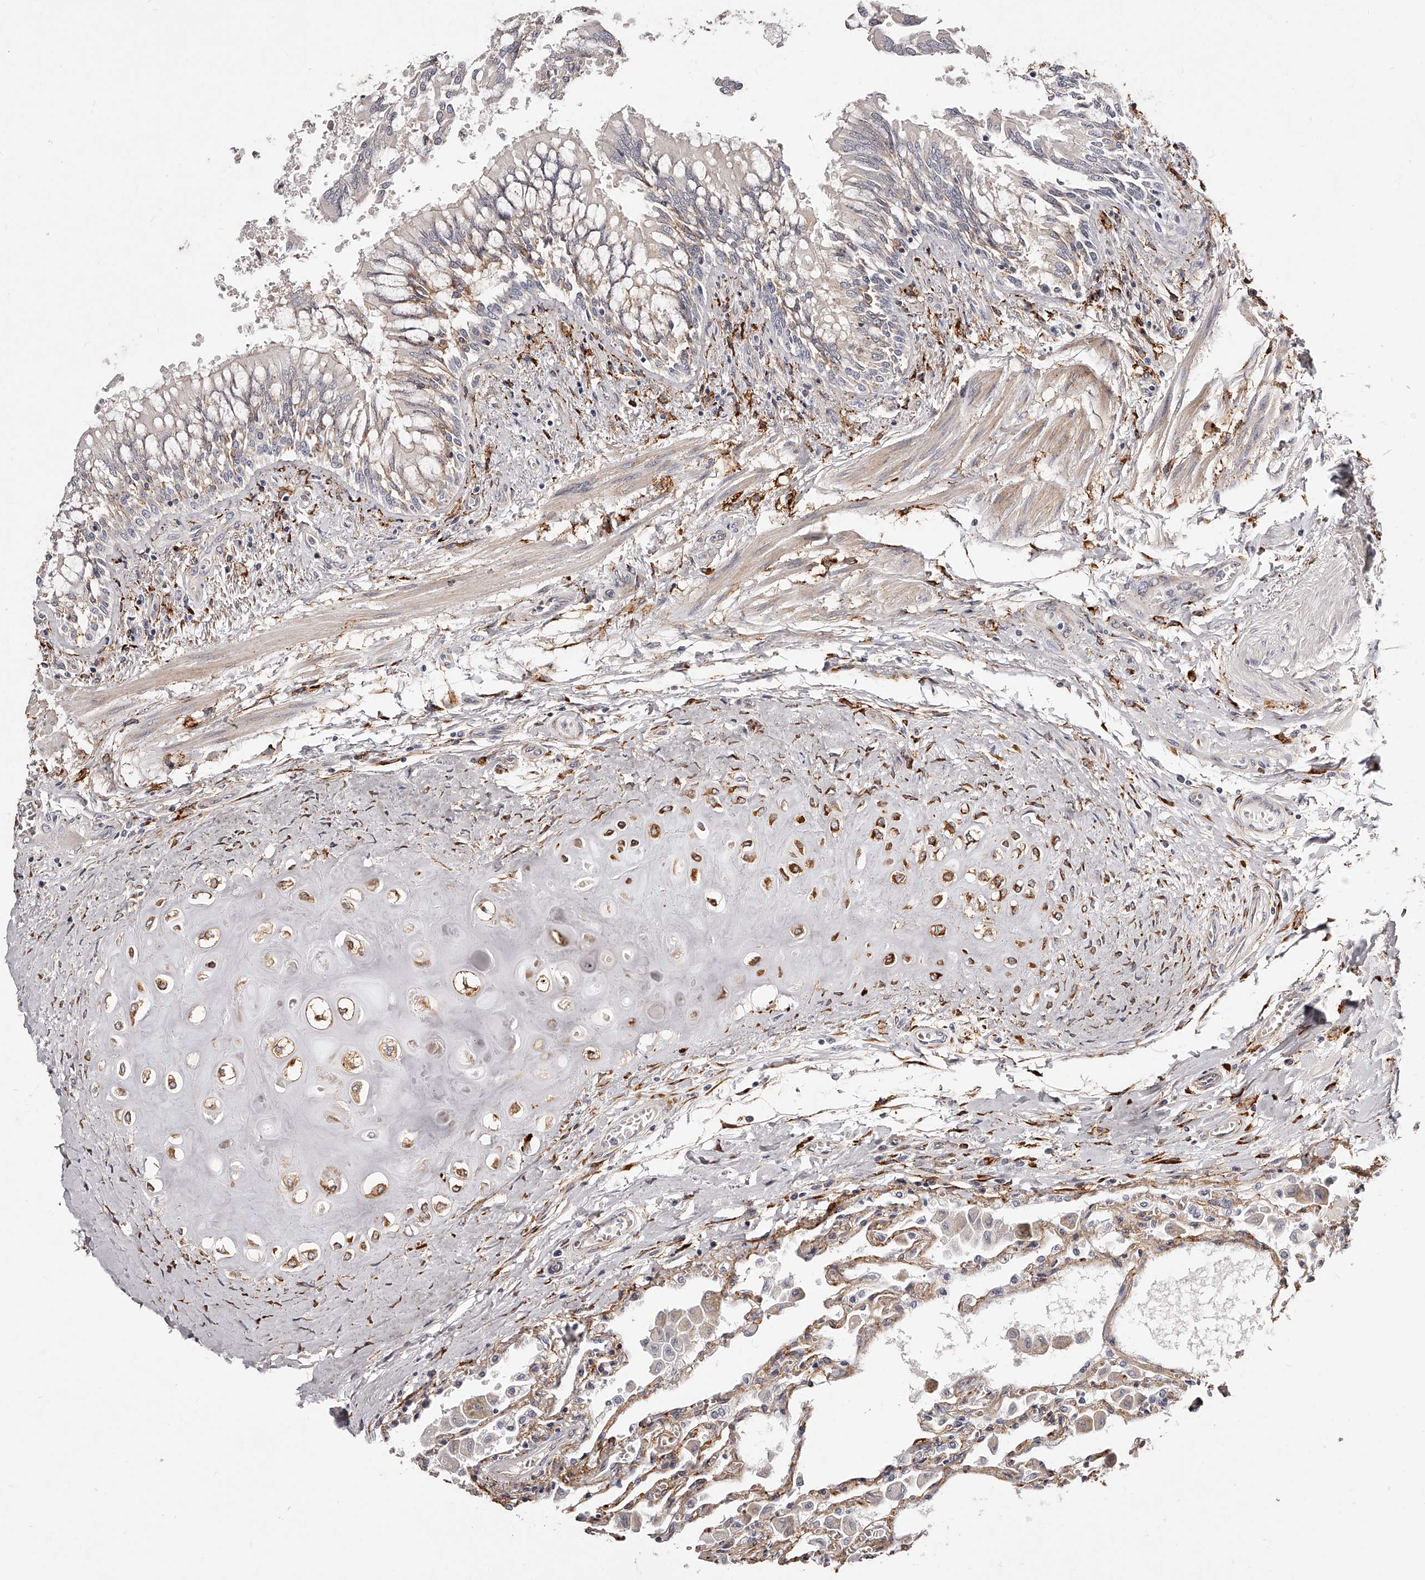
{"staining": {"intensity": "weak", "quantity": "25%-75%", "location": "cytoplasmic/membranous"}, "tissue": "lung", "cell_type": "Alveolar cells", "image_type": "normal", "snomed": [{"axis": "morphology", "description": "Normal tissue, NOS"}, {"axis": "topography", "description": "Bronchus"}, {"axis": "topography", "description": "Lung"}], "caption": "Alveolar cells reveal weak cytoplasmic/membranous staining in about 25%-75% of cells in benign lung.", "gene": "CD82", "patient": {"sex": "female", "age": 49}}